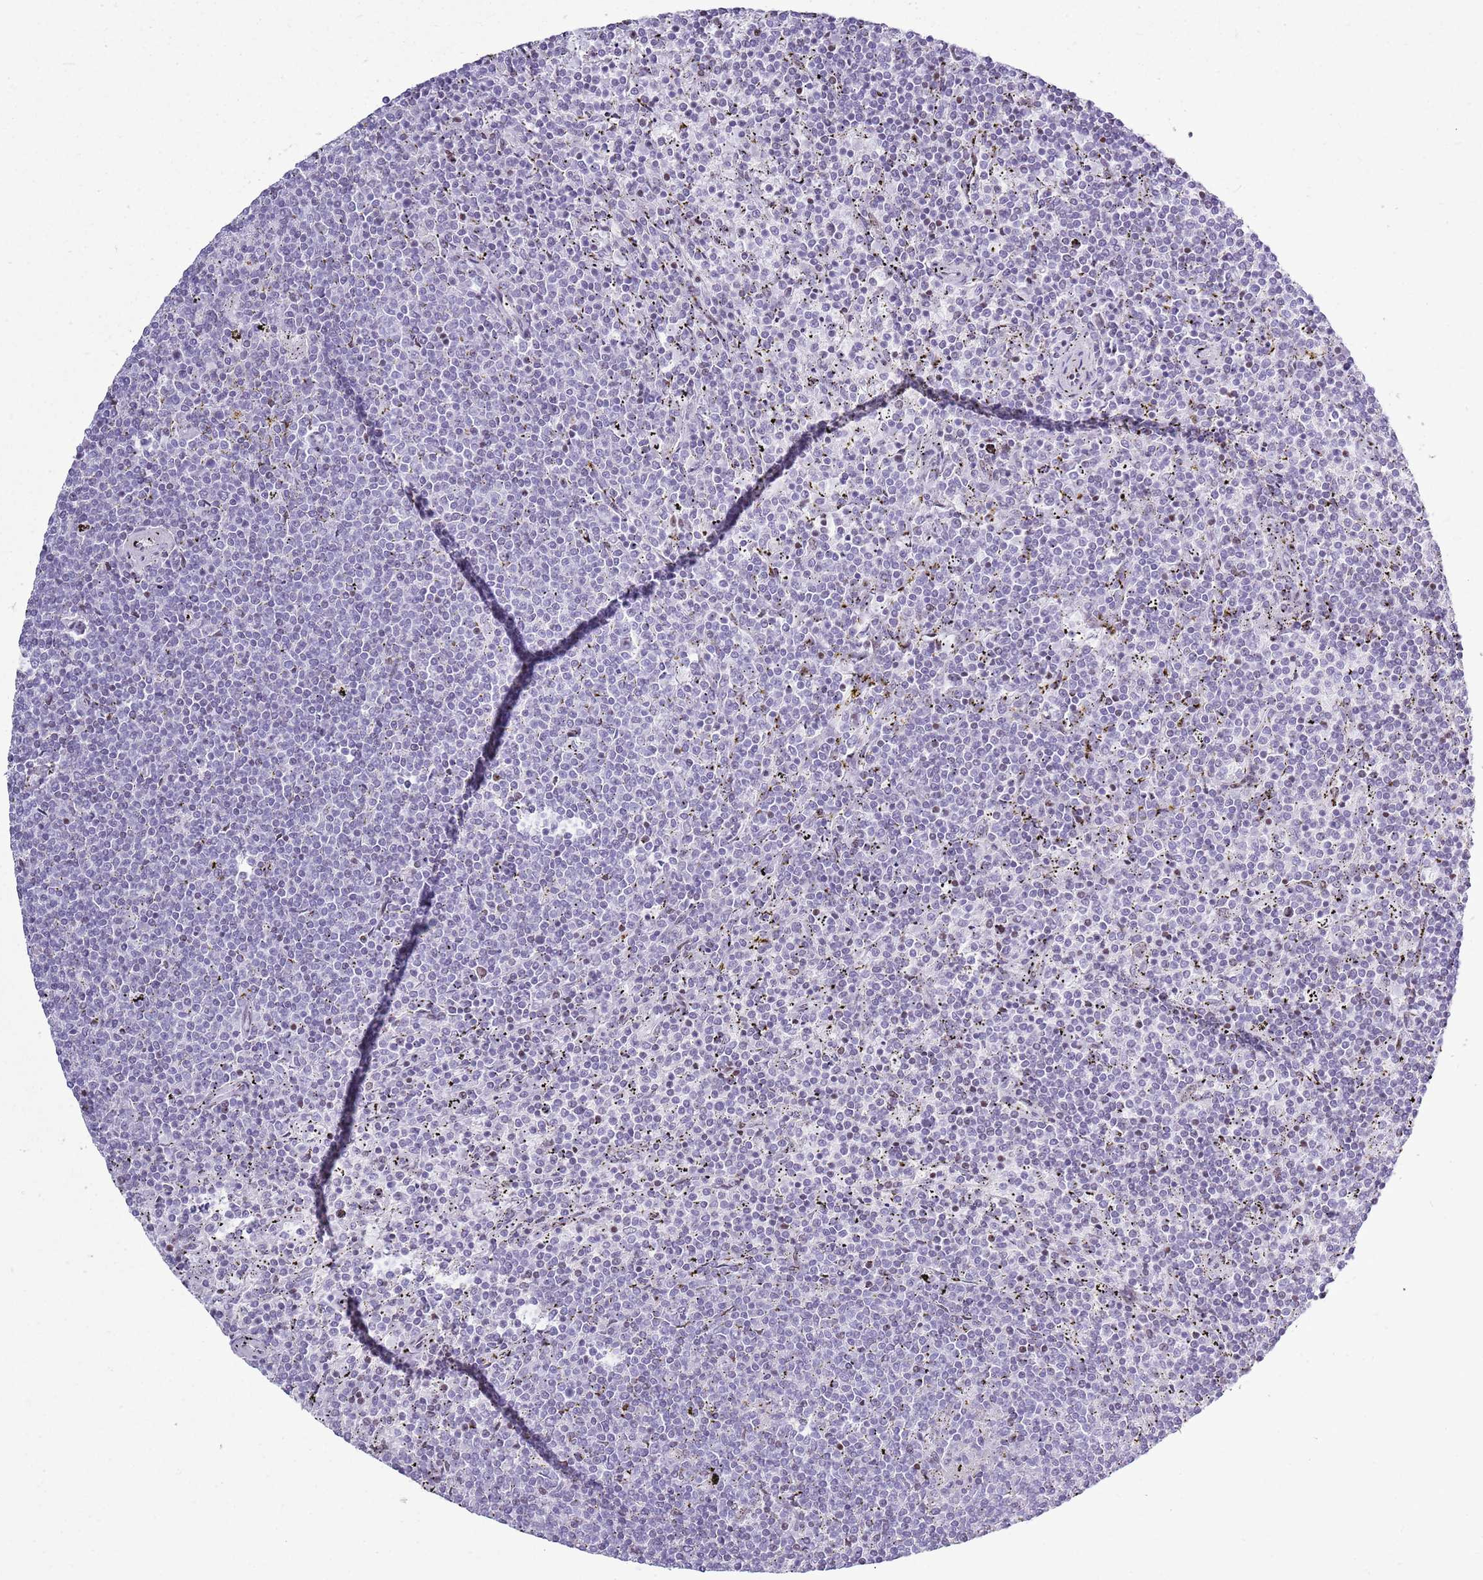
{"staining": {"intensity": "negative", "quantity": "none", "location": "none"}, "tissue": "lymphoma", "cell_type": "Tumor cells", "image_type": "cancer", "snomed": [{"axis": "morphology", "description": "Malignant lymphoma, non-Hodgkin's type, Low grade"}, {"axis": "topography", "description": "Spleen"}], "caption": "Tumor cells show no significant protein staining in lymphoma. Nuclei are stained in blue.", "gene": "ASIP", "patient": {"sex": "female", "age": 50}}